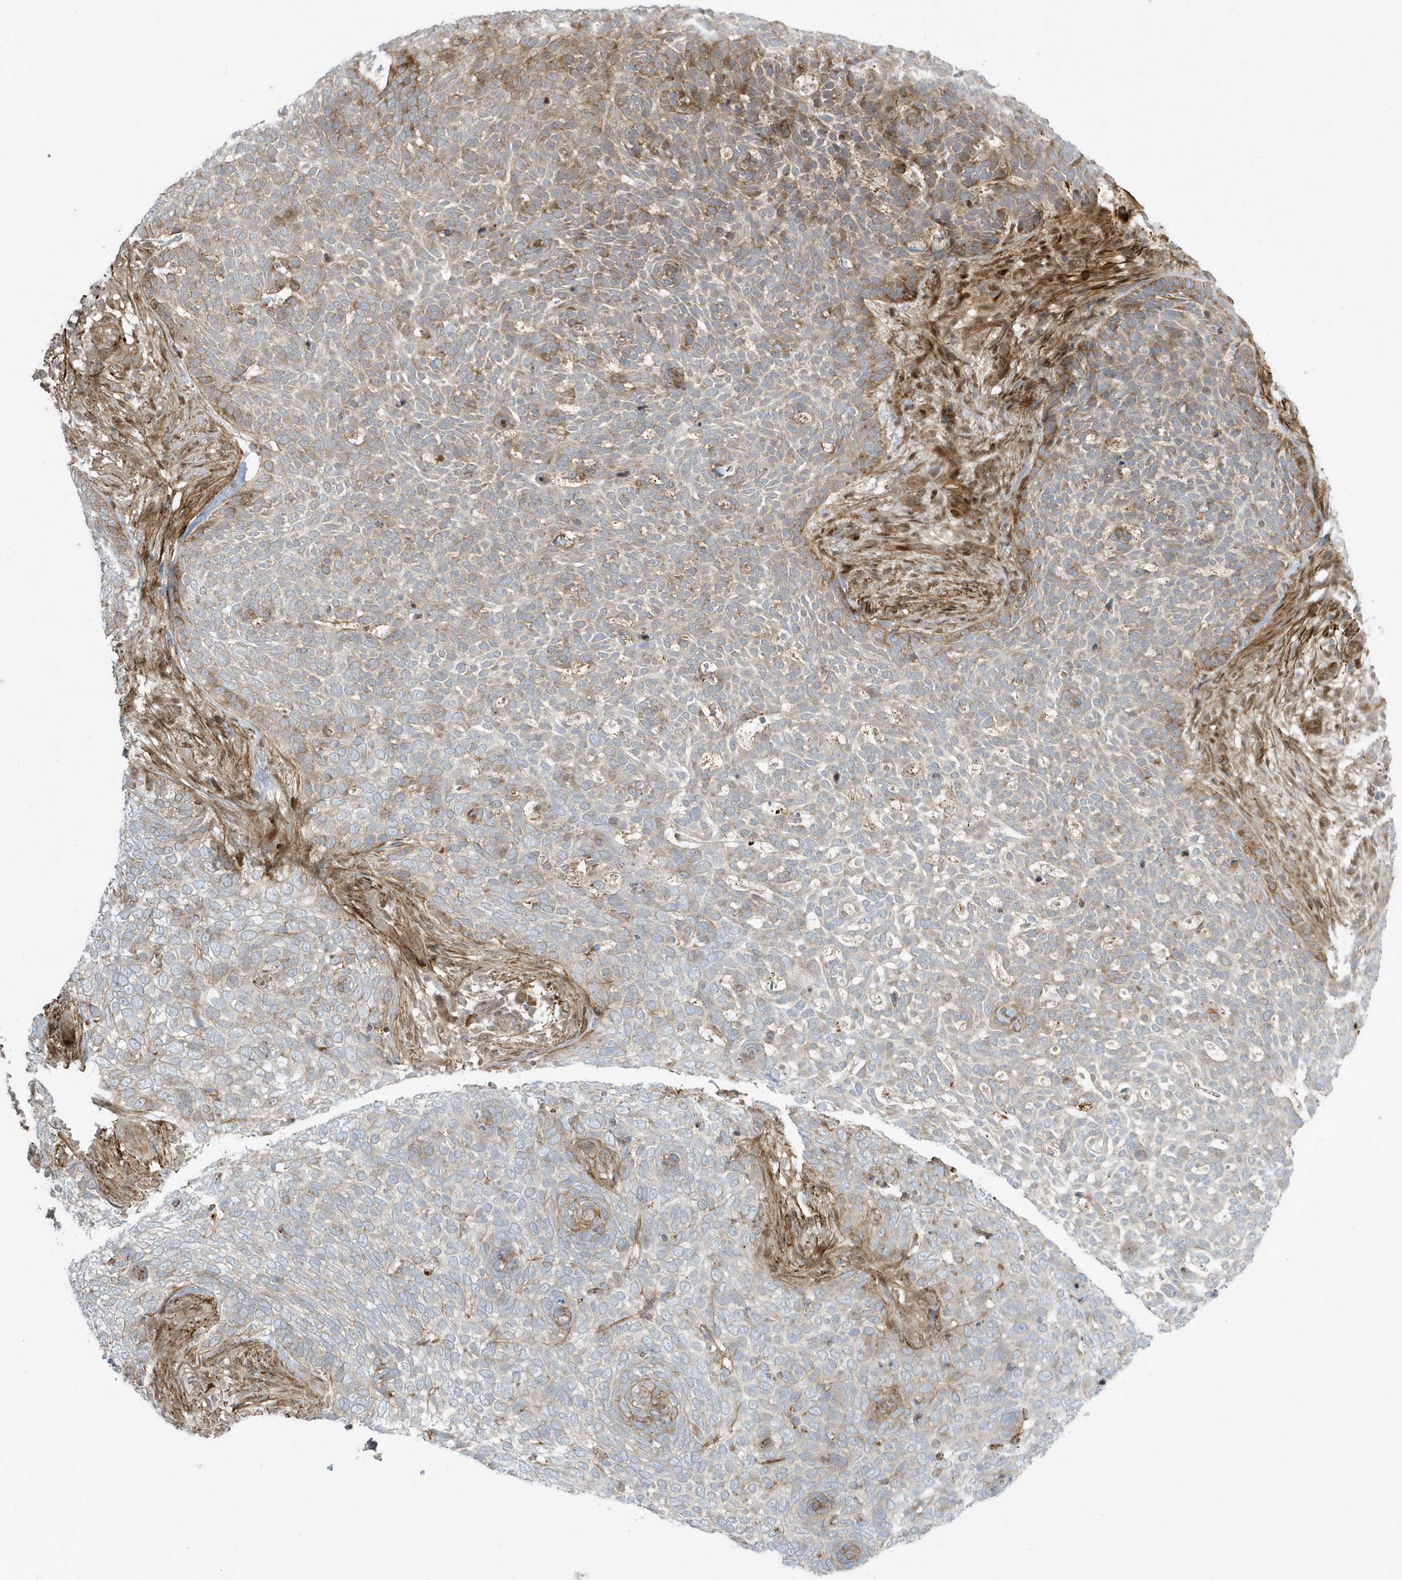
{"staining": {"intensity": "moderate", "quantity": "<25%", "location": "cytoplasmic/membranous"}, "tissue": "skin cancer", "cell_type": "Tumor cells", "image_type": "cancer", "snomed": [{"axis": "morphology", "description": "Basal cell carcinoma"}, {"axis": "topography", "description": "Skin"}], "caption": "Immunohistochemistry (IHC) staining of skin basal cell carcinoma, which demonstrates low levels of moderate cytoplasmic/membranous expression in about <25% of tumor cells indicating moderate cytoplasmic/membranous protein staining. The staining was performed using DAB (3,3'-diaminobenzidine) (brown) for protein detection and nuclei were counterstained in hematoxylin (blue).", "gene": "MASP2", "patient": {"sex": "female", "age": 64}}